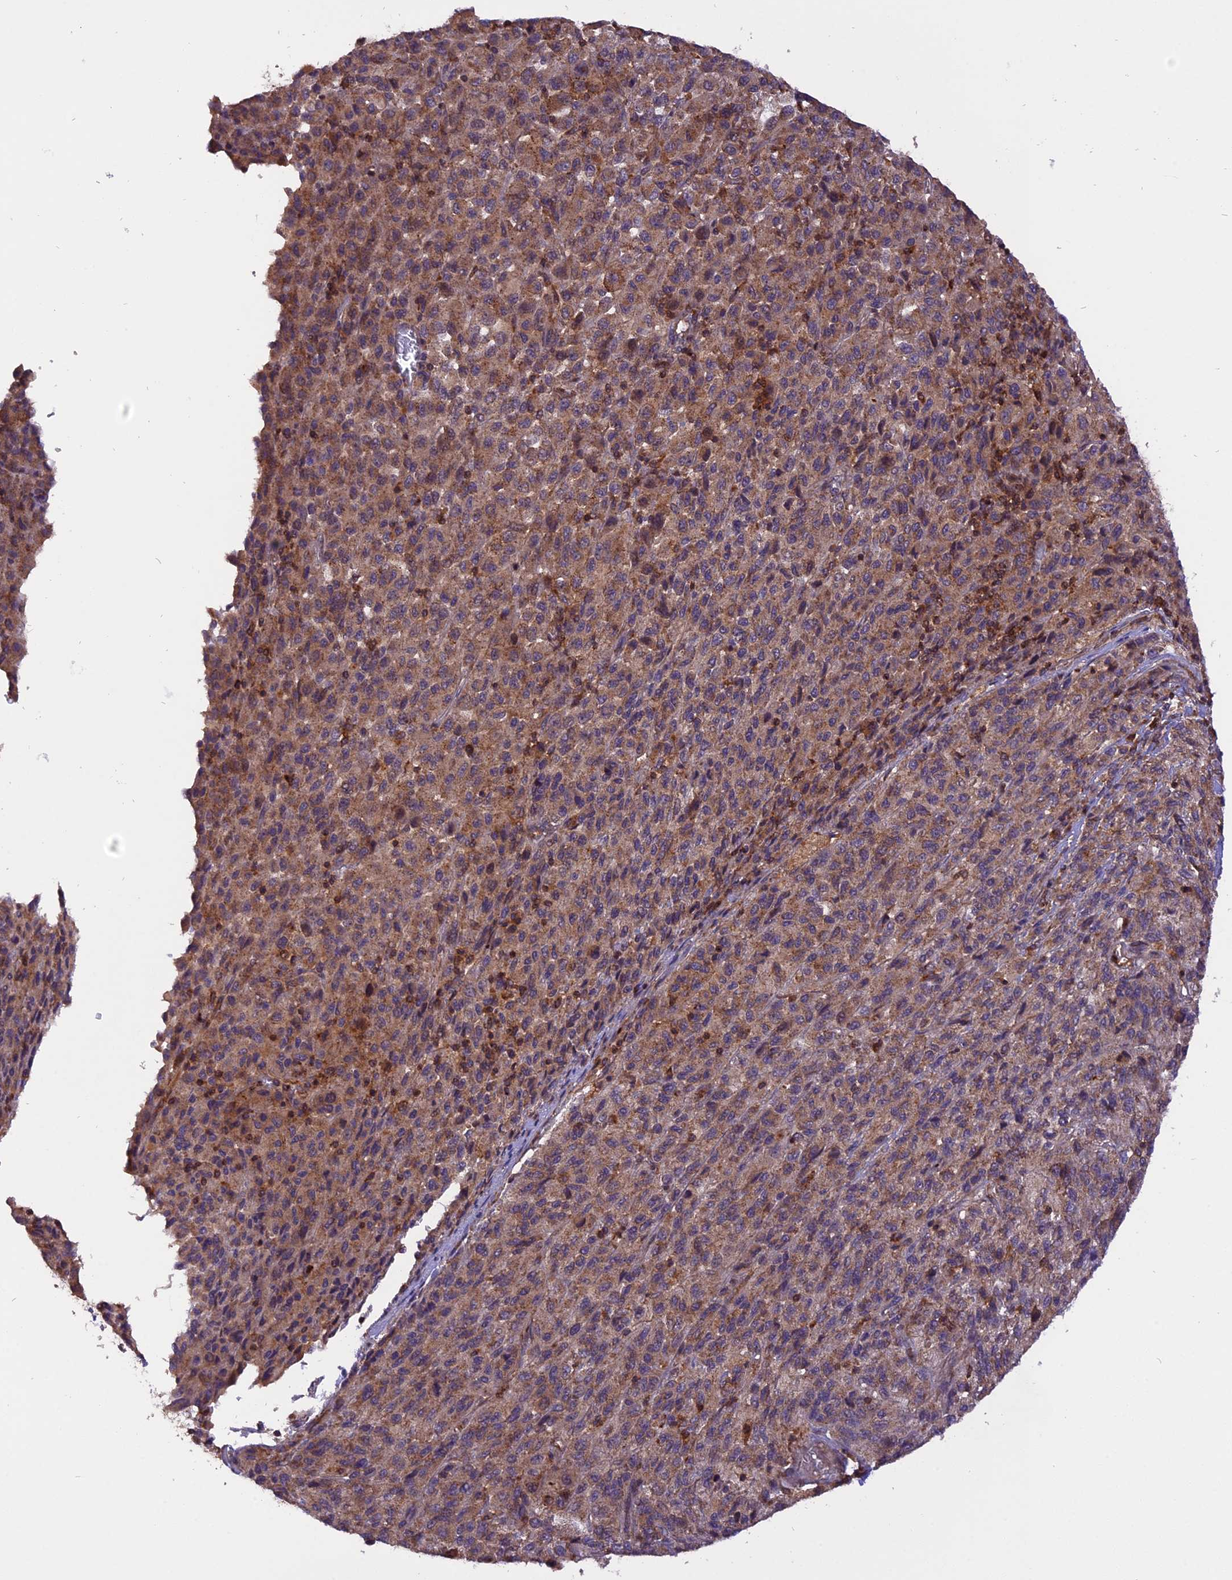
{"staining": {"intensity": "weak", "quantity": ">75%", "location": "cytoplasmic/membranous"}, "tissue": "melanoma", "cell_type": "Tumor cells", "image_type": "cancer", "snomed": [{"axis": "morphology", "description": "Malignant melanoma, Metastatic site"}, {"axis": "topography", "description": "Lung"}], "caption": "The micrograph shows staining of malignant melanoma (metastatic site), revealing weak cytoplasmic/membranous protein positivity (brown color) within tumor cells.", "gene": "PEX3", "patient": {"sex": "male", "age": 64}}